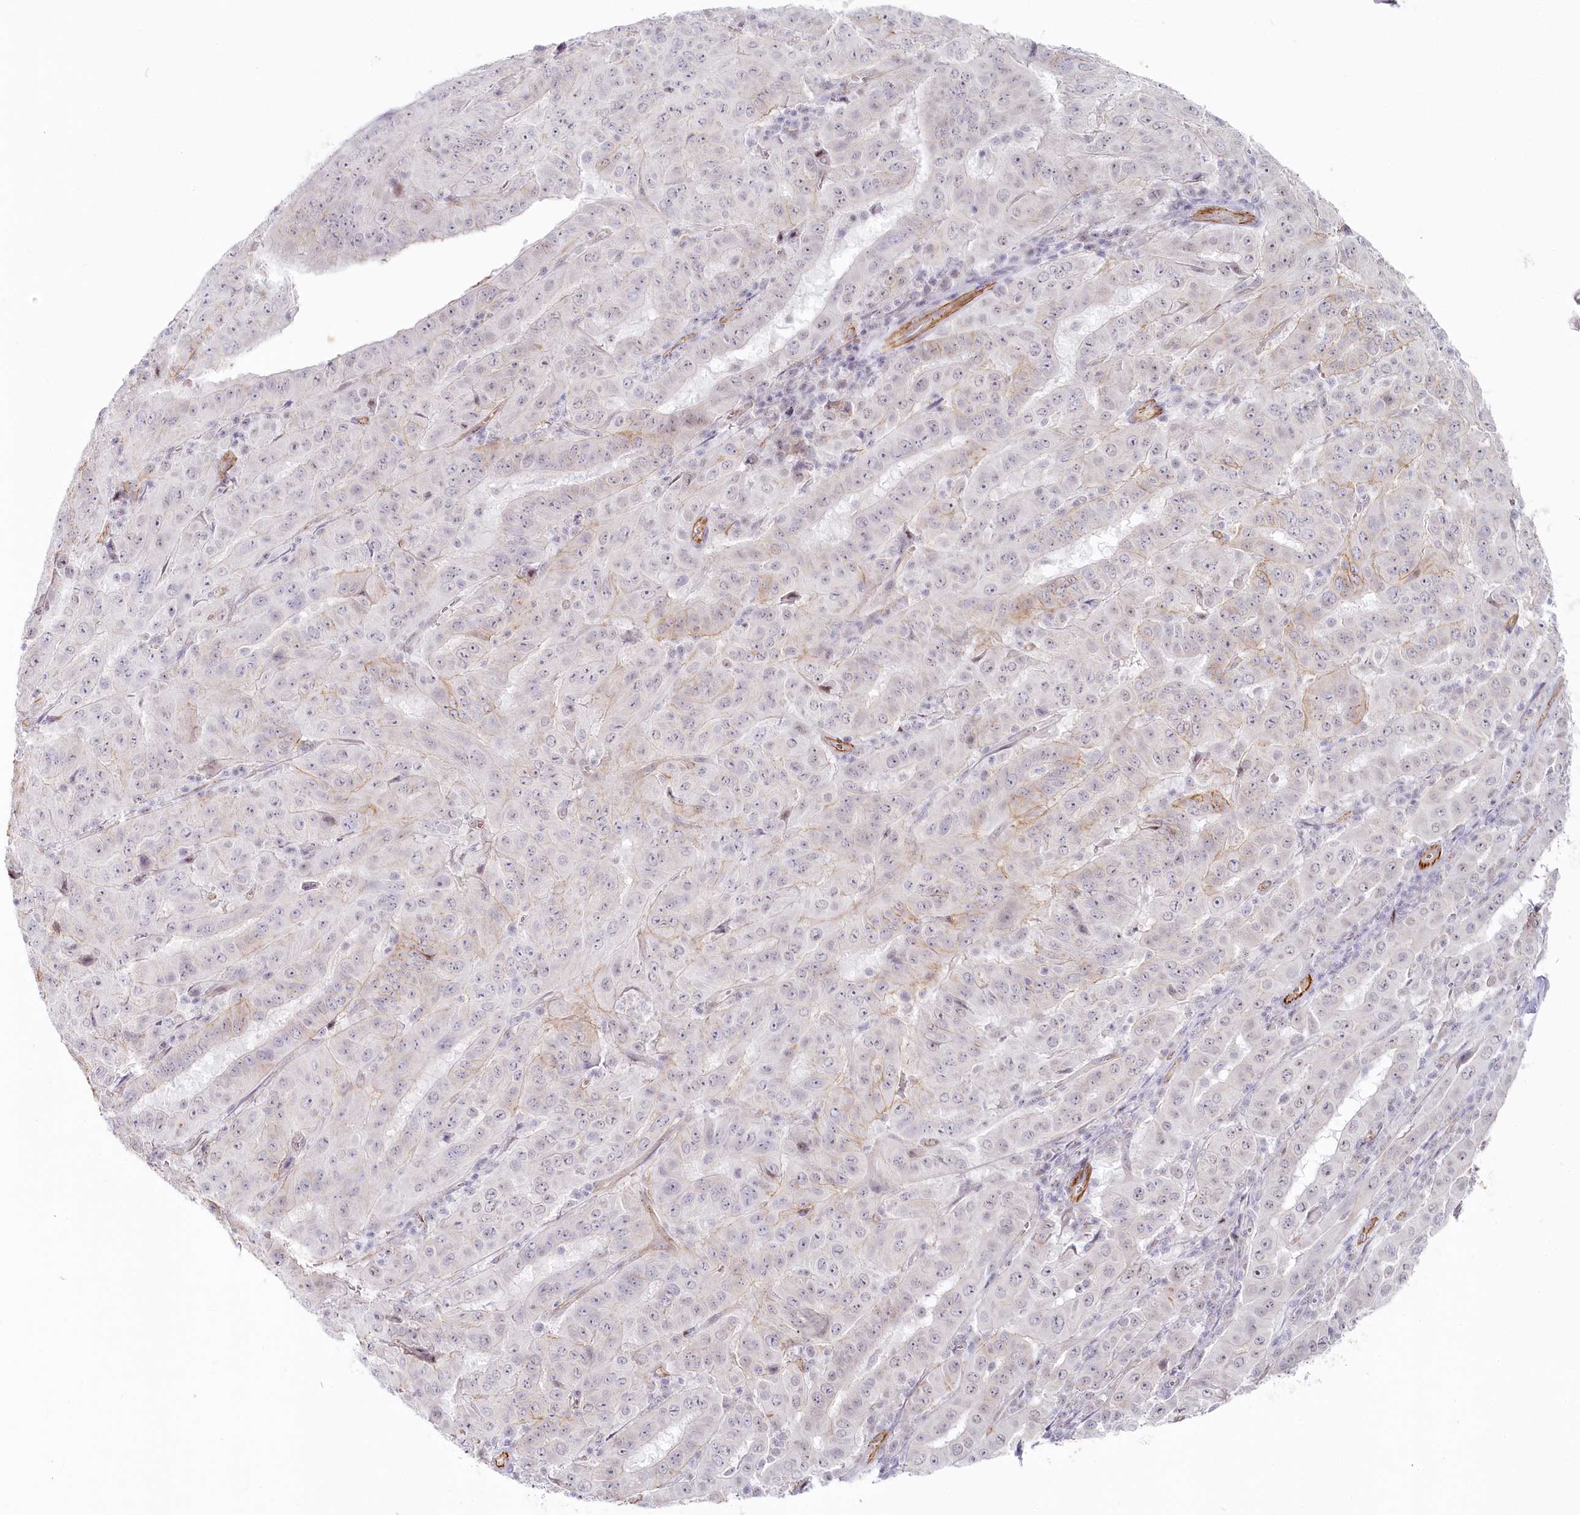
{"staining": {"intensity": "weak", "quantity": "<25%", "location": "nuclear"}, "tissue": "pancreatic cancer", "cell_type": "Tumor cells", "image_type": "cancer", "snomed": [{"axis": "morphology", "description": "Adenocarcinoma, NOS"}, {"axis": "topography", "description": "Pancreas"}], "caption": "DAB (3,3'-diaminobenzidine) immunohistochemical staining of human pancreatic cancer (adenocarcinoma) displays no significant expression in tumor cells.", "gene": "ABHD8", "patient": {"sex": "male", "age": 63}}